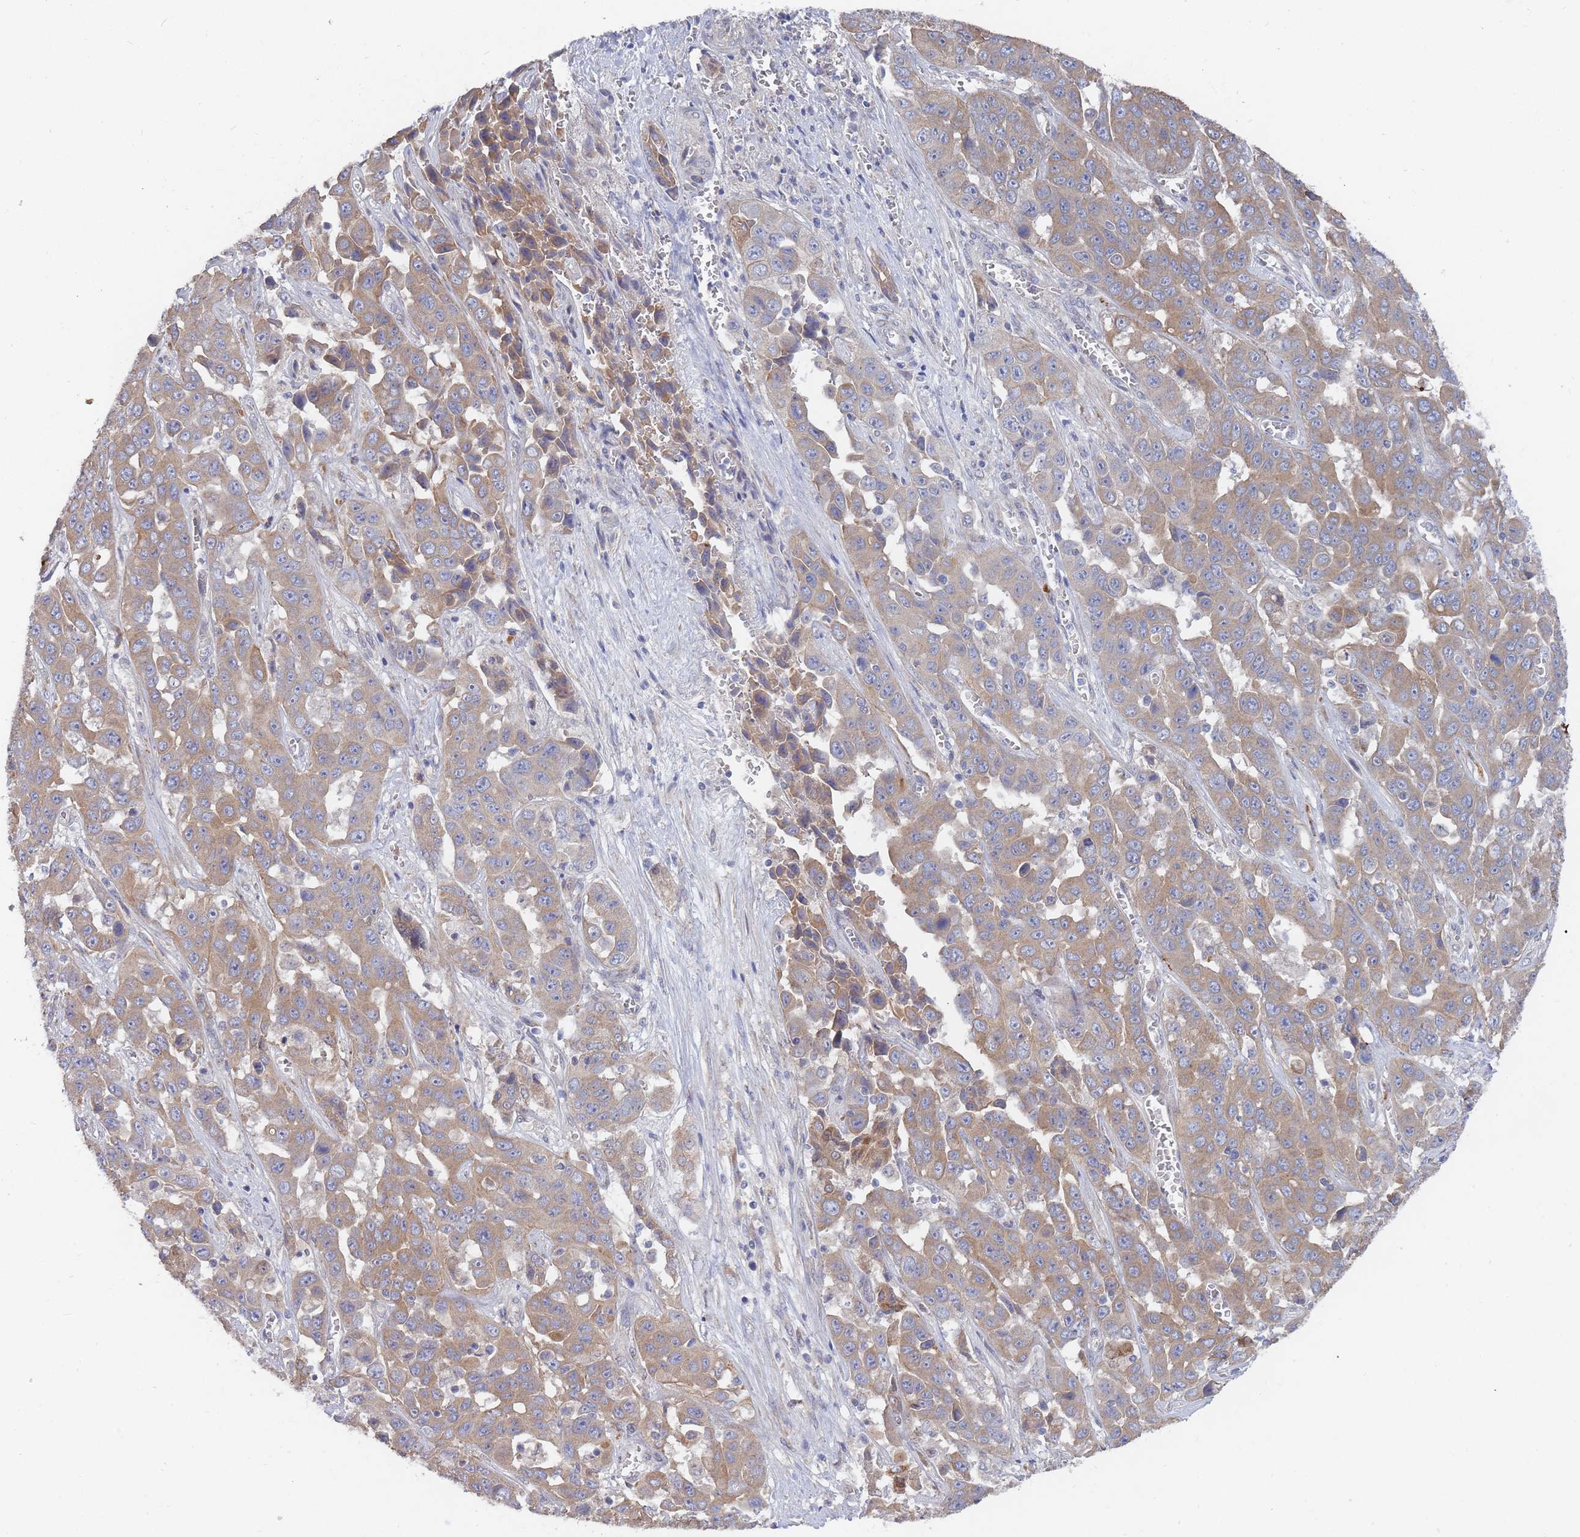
{"staining": {"intensity": "moderate", "quantity": ">75%", "location": "cytoplasmic/membranous"}, "tissue": "liver cancer", "cell_type": "Tumor cells", "image_type": "cancer", "snomed": [{"axis": "morphology", "description": "Cholangiocarcinoma"}, {"axis": "topography", "description": "Liver"}], "caption": "A histopathology image of cholangiocarcinoma (liver) stained for a protein shows moderate cytoplasmic/membranous brown staining in tumor cells.", "gene": "SLC35F5", "patient": {"sex": "female", "age": 52}}